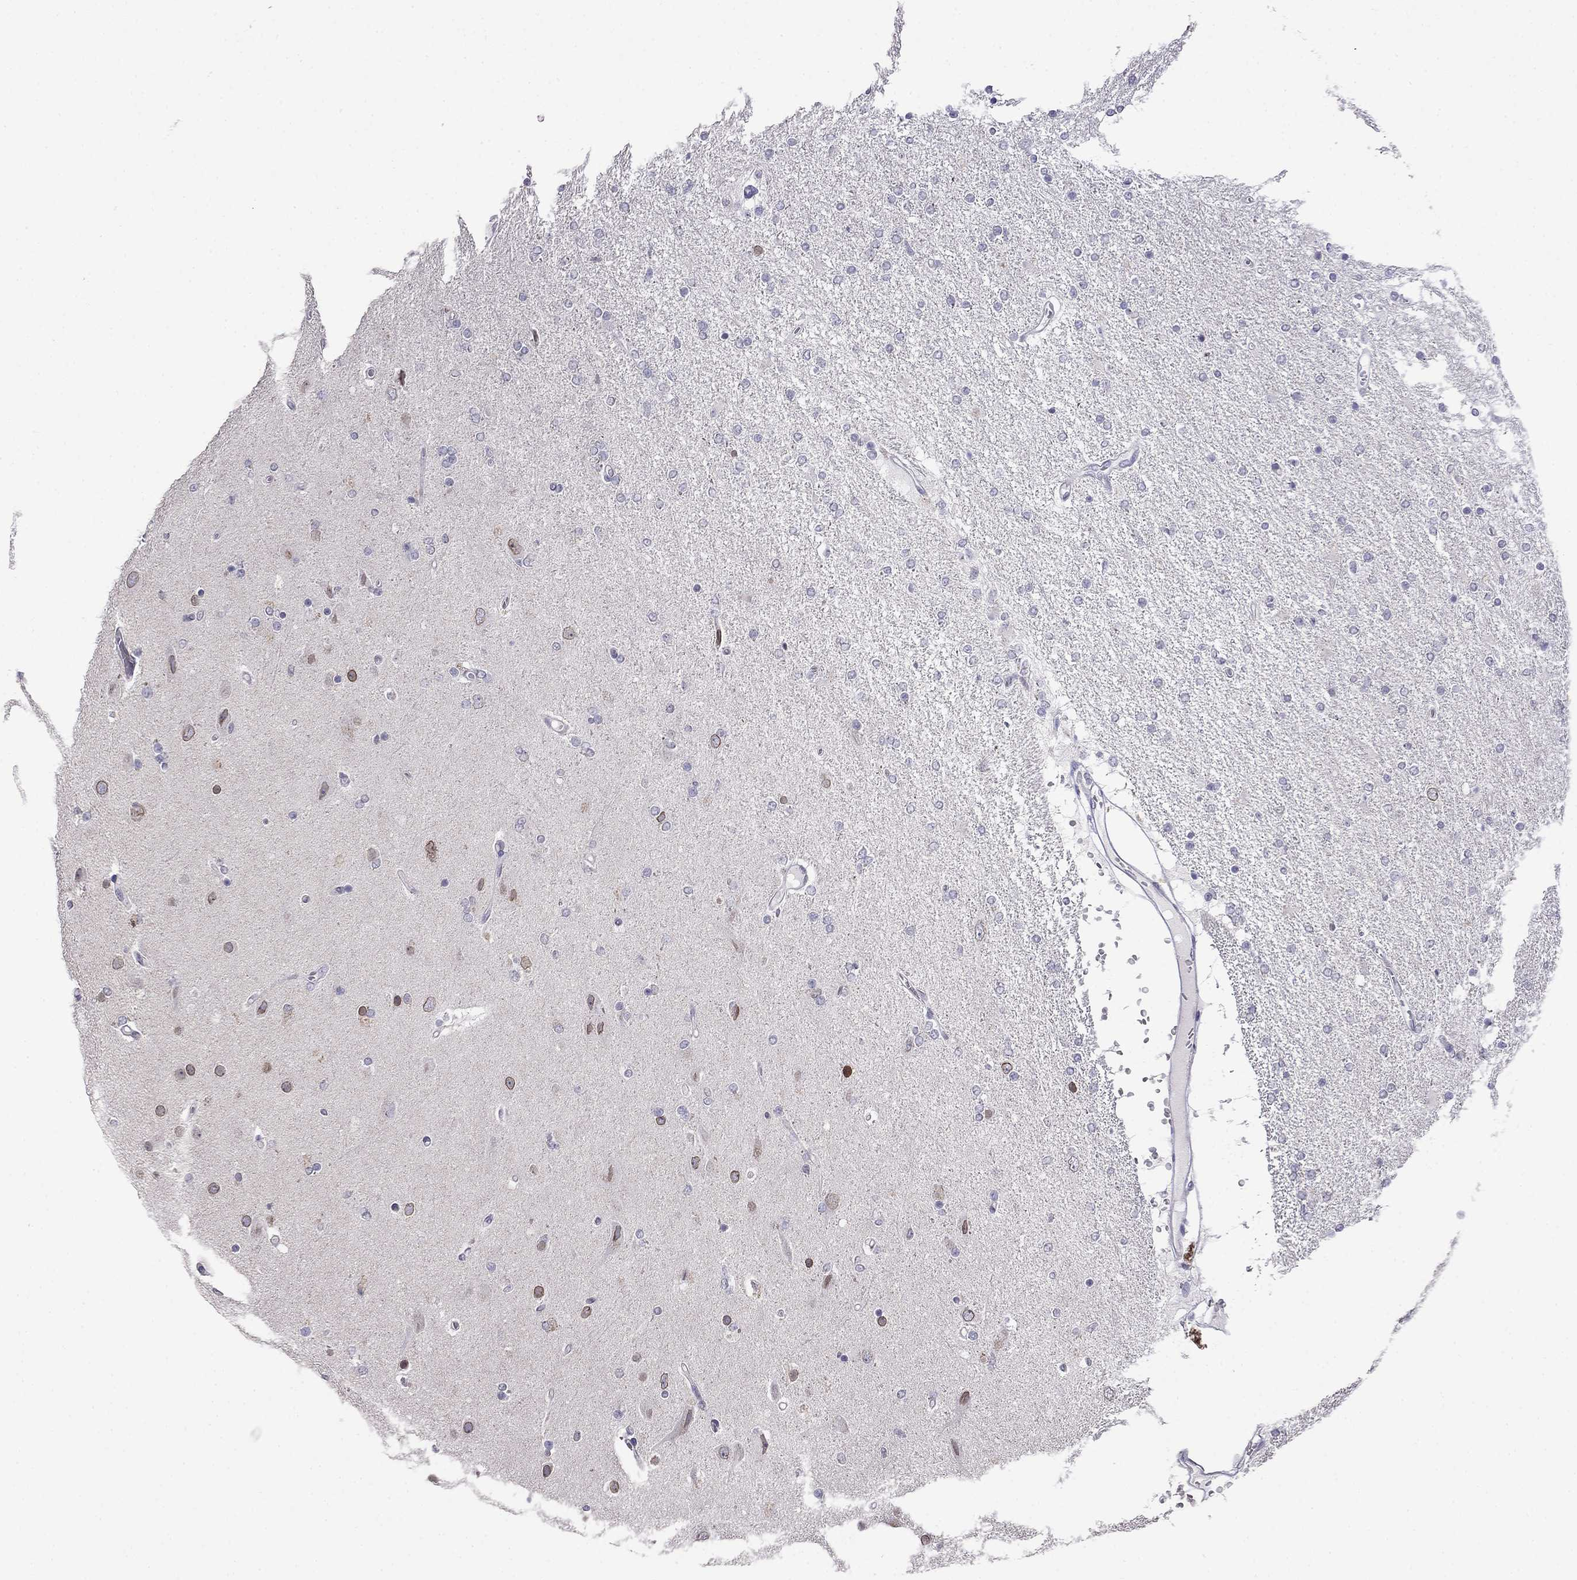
{"staining": {"intensity": "negative", "quantity": "none", "location": "none"}, "tissue": "glioma", "cell_type": "Tumor cells", "image_type": "cancer", "snomed": [{"axis": "morphology", "description": "Glioma, malignant, High grade"}, {"axis": "topography", "description": "Cerebral cortex"}], "caption": "IHC micrograph of neoplastic tissue: human glioma stained with DAB (3,3'-diaminobenzidine) displays no significant protein staining in tumor cells.", "gene": "PRR18", "patient": {"sex": "male", "age": 70}}